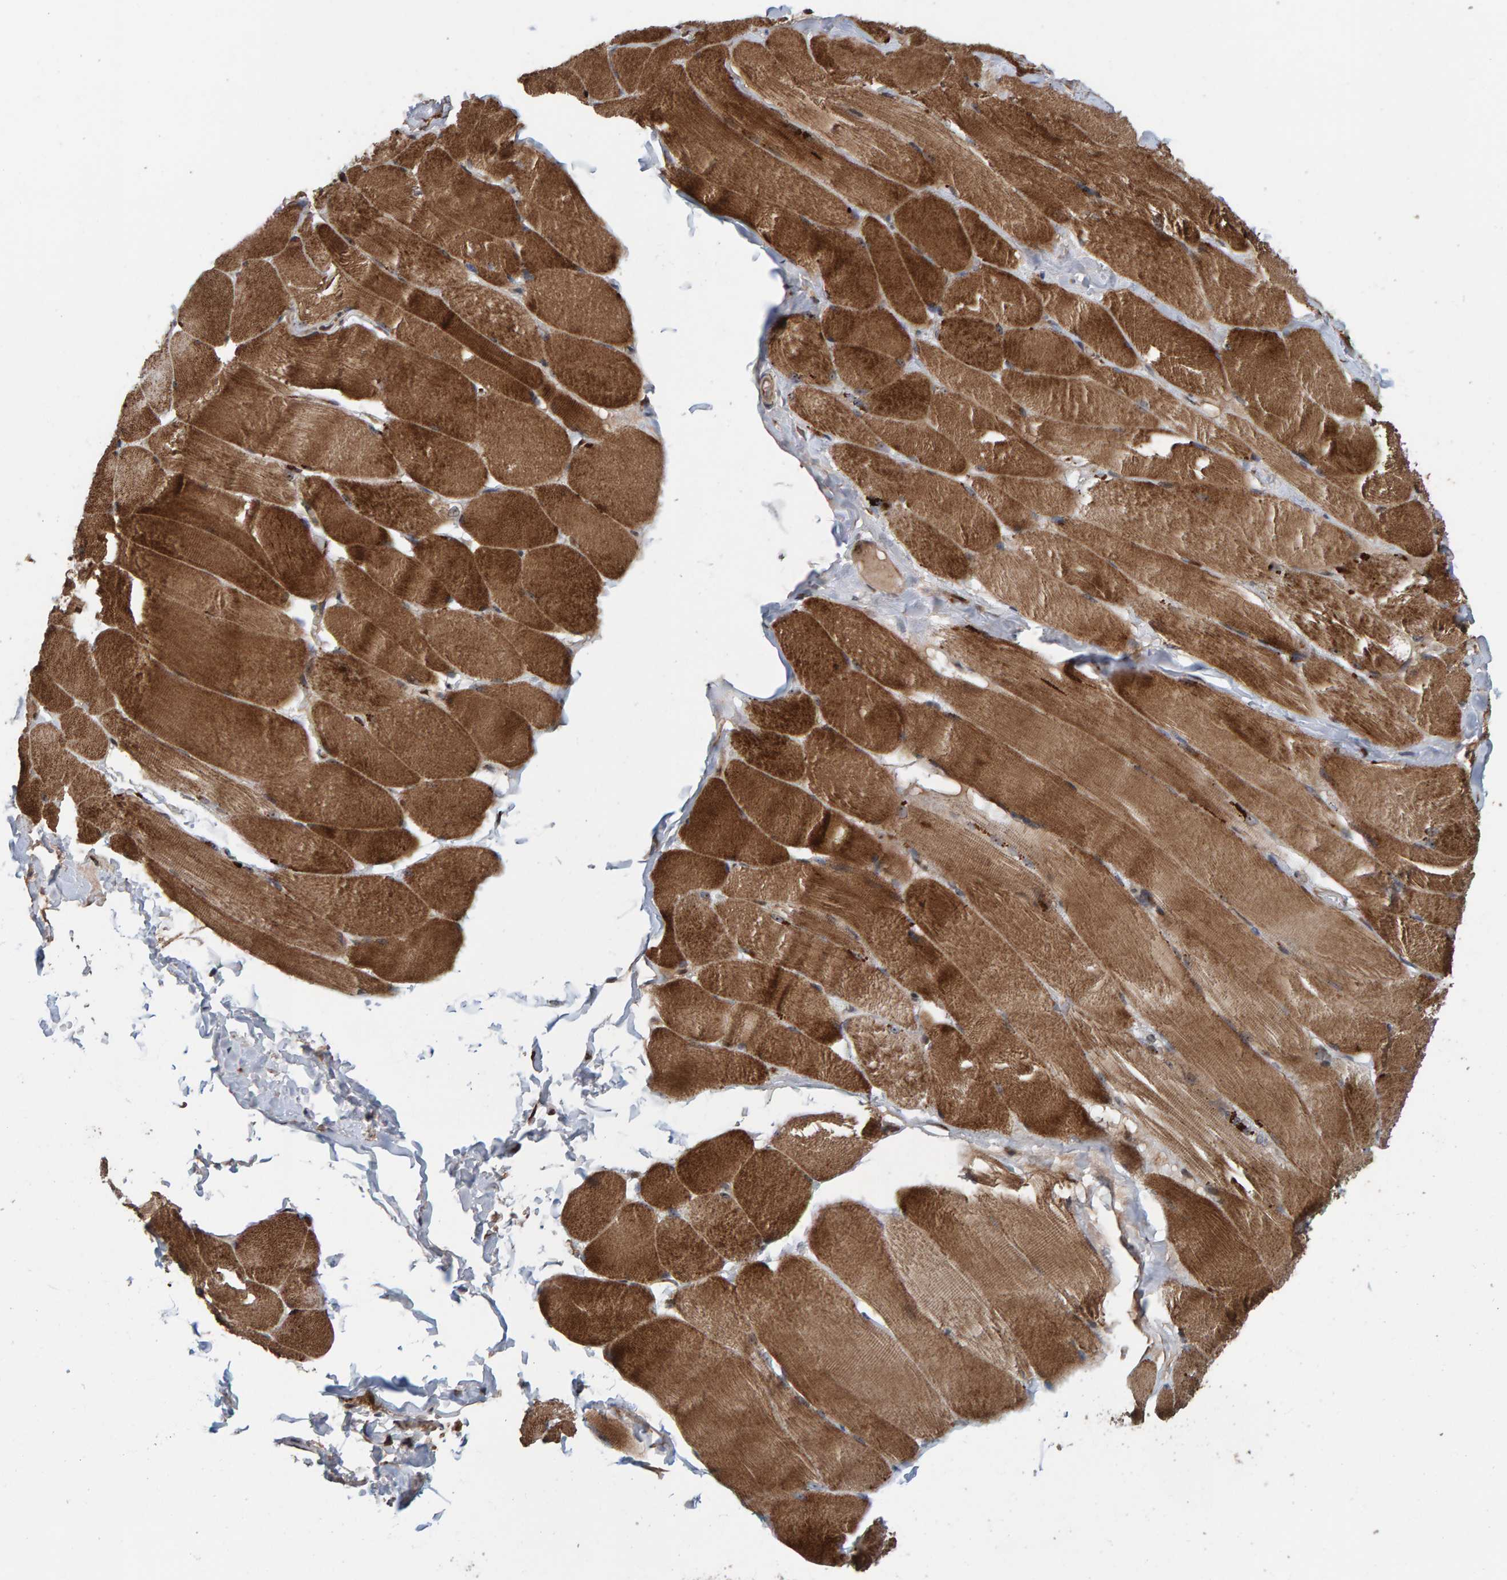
{"staining": {"intensity": "strong", "quantity": ">75%", "location": "cytoplasmic/membranous"}, "tissue": "skeletal muscle", "cell_type": "Myocytes", "image_type": "normal", "snomed": [{"axis": "morphology", "description": "Normal tissue, NOS"}, {"axis": "topography", "description": "Skin"}, {"axis": "topography", "description": "Skeletal muscle"}], "caption": "Immunohistochemical staining of normal human skeletal muscle shows high levels of strong cytoplasmic/membranous staining in about >75% of myocytes. The staining was performed using DAB (3,3'-diaminobenzidine), with brown indicating positive protein expression. Nuclei are stained blue with hematoxylin.", "gene": "CCDC25", "patient": {"sex": "male", "age": 83}}